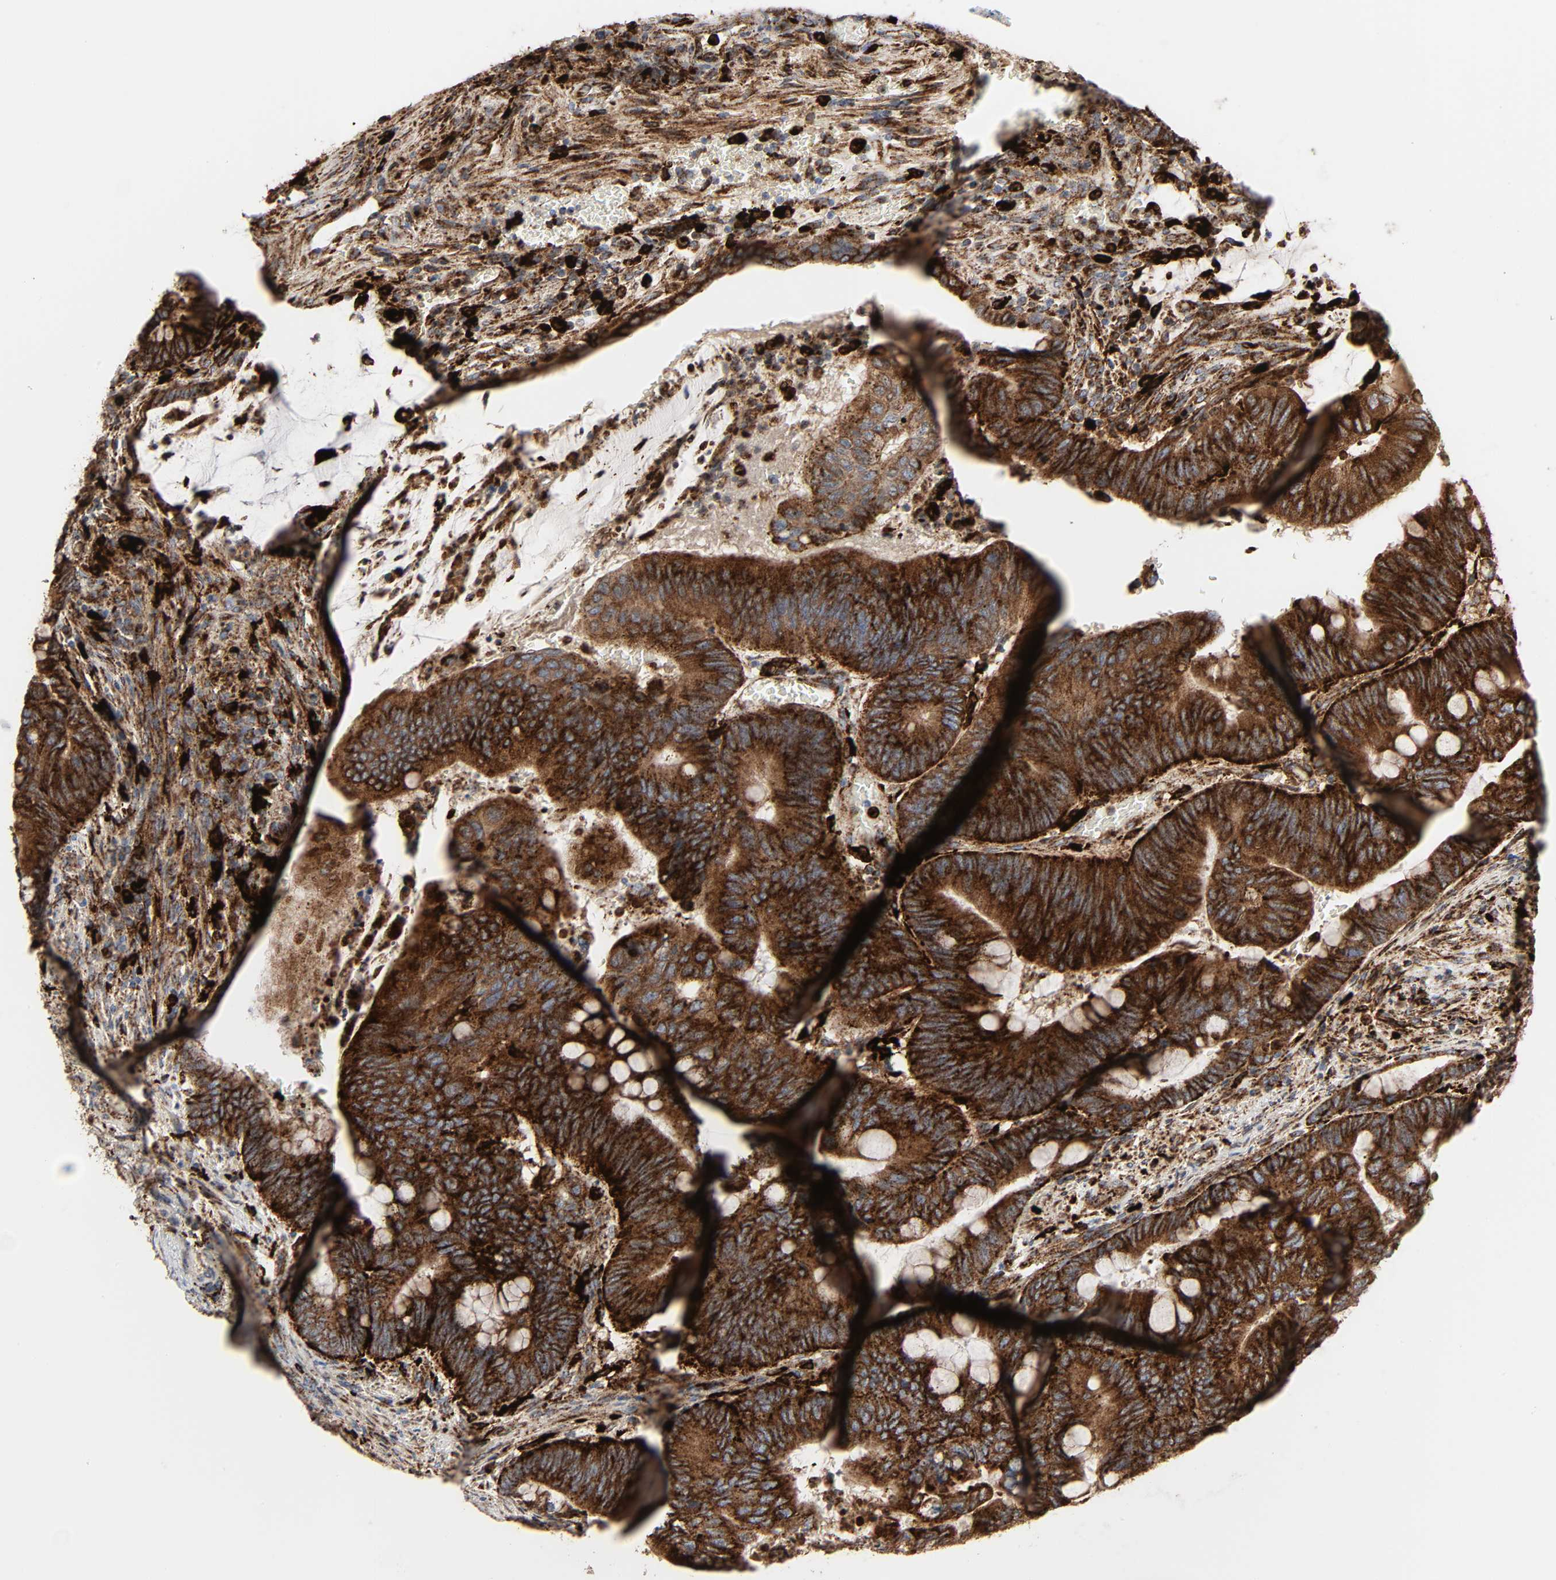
{"staining": {"intensity": "strong", "quantity": ">75%", "location": "cytoplasmic/membranous"}, "tissue": "colorectal cancer", "cell_type": "Tumor cells", "image_type": "cancer", "snomed": [{"axis": "morphology", "description": "Normal tissue, NOS"}, {"axis": "morphology", "description": "Adenocarcinoma, NOS"}, {"axis": "topography", "description": "Rectum"}], "caption": "Colorectal cancer (adenocarcinoma) stained with a protein marker reveals strong staining in tumor cells.", "gene": "PSAP", "patient": {"sex": "male", "age": 92}}